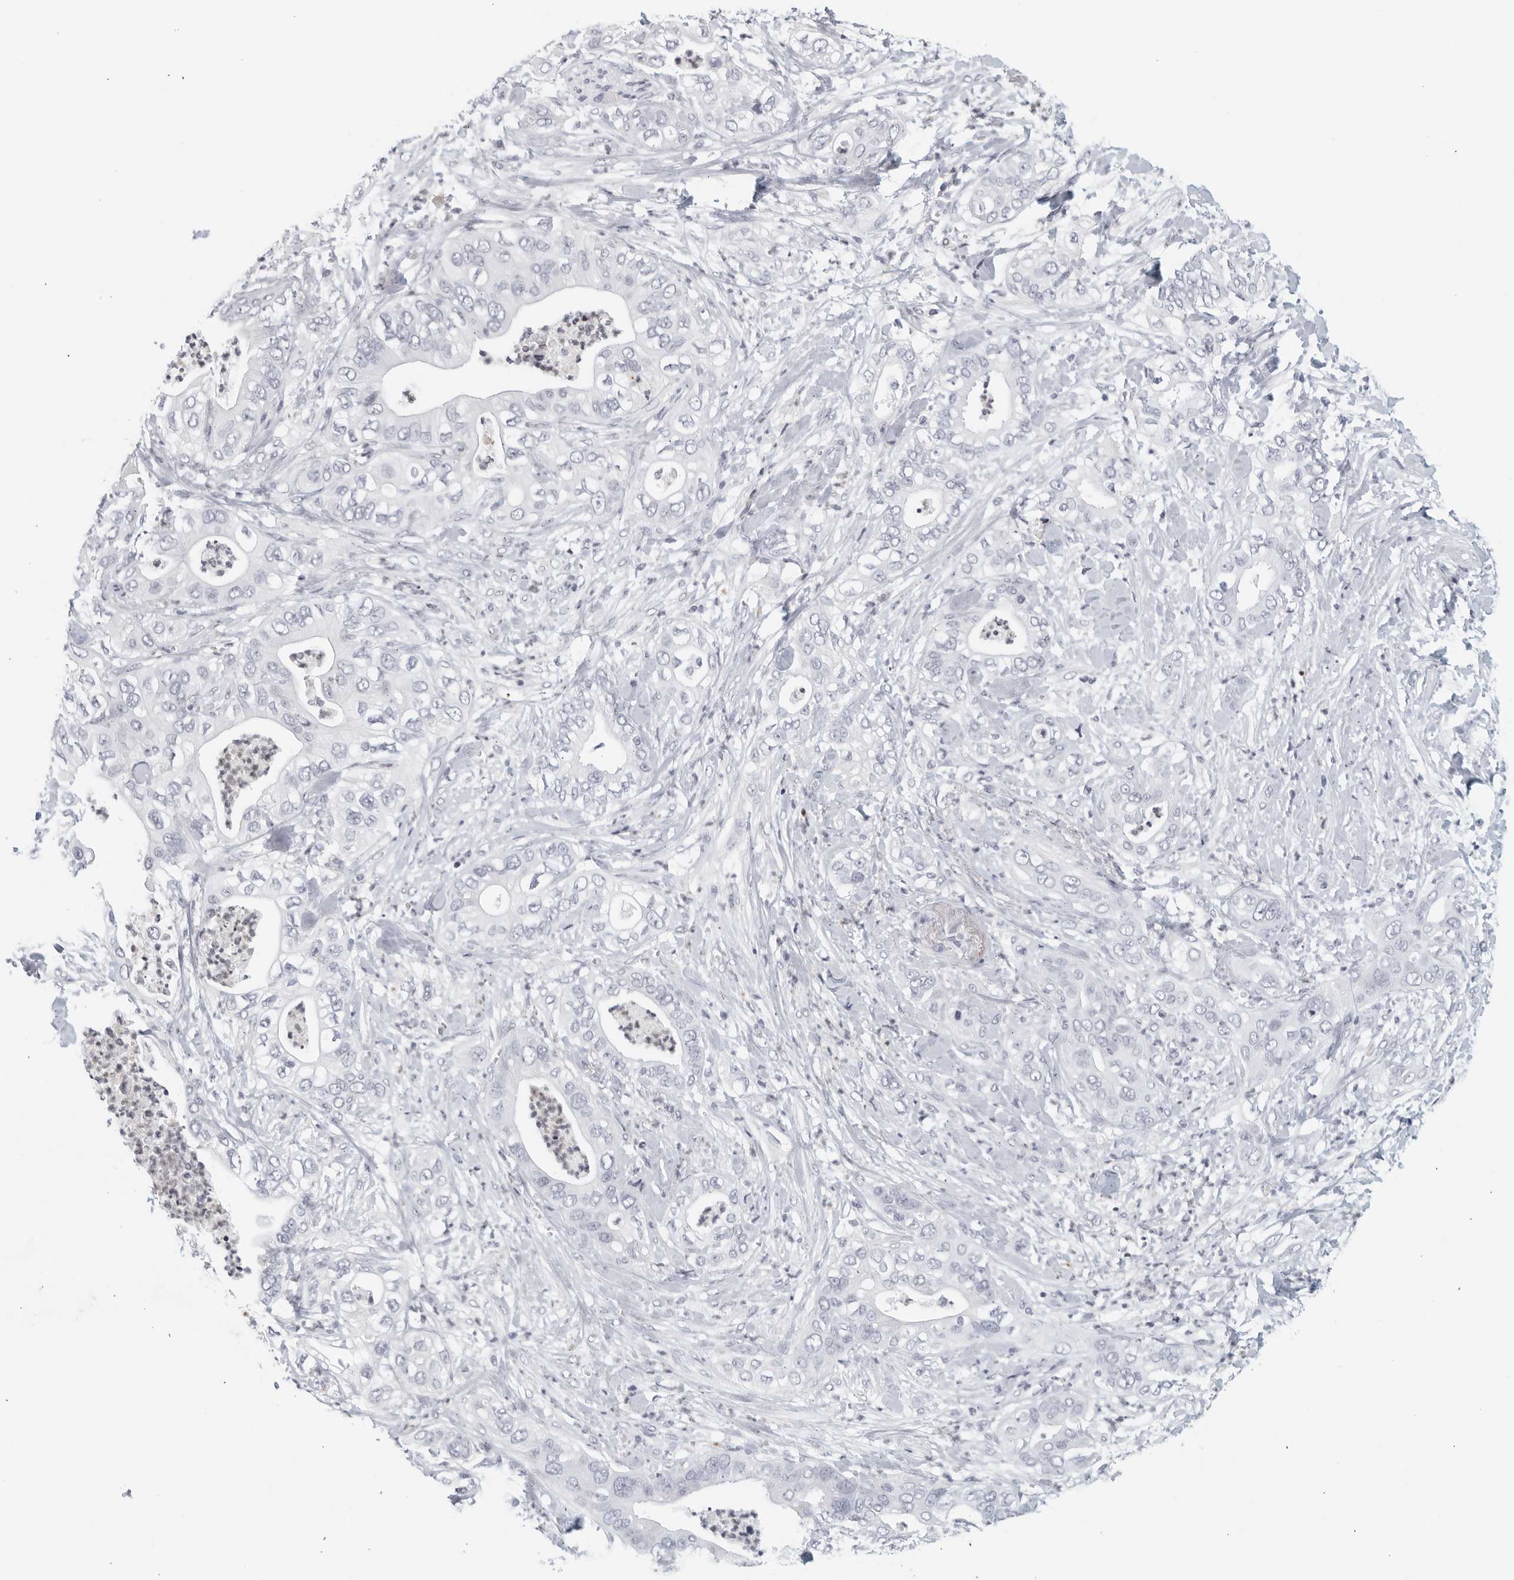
{"staining": {"intensity": "negative", "quantity": "none", "location": "none"}, "tissue": "pancreatic cancer", "cell_type": "Tumor cells", "image_type": "cancer", "snomed": [{"axis": "morphology", "description": "Adenocarcinoma, NOS"}, {"axis": "topography", "description": "Pancreas"}], "caption": "This is an immunohistochemistry photomicrograph of human pancreatic cancer (adenocarcinoma). There is no expression in tumor cells.", "gene": "KLK7", "patient": {"sex": "female", "age": 78}}